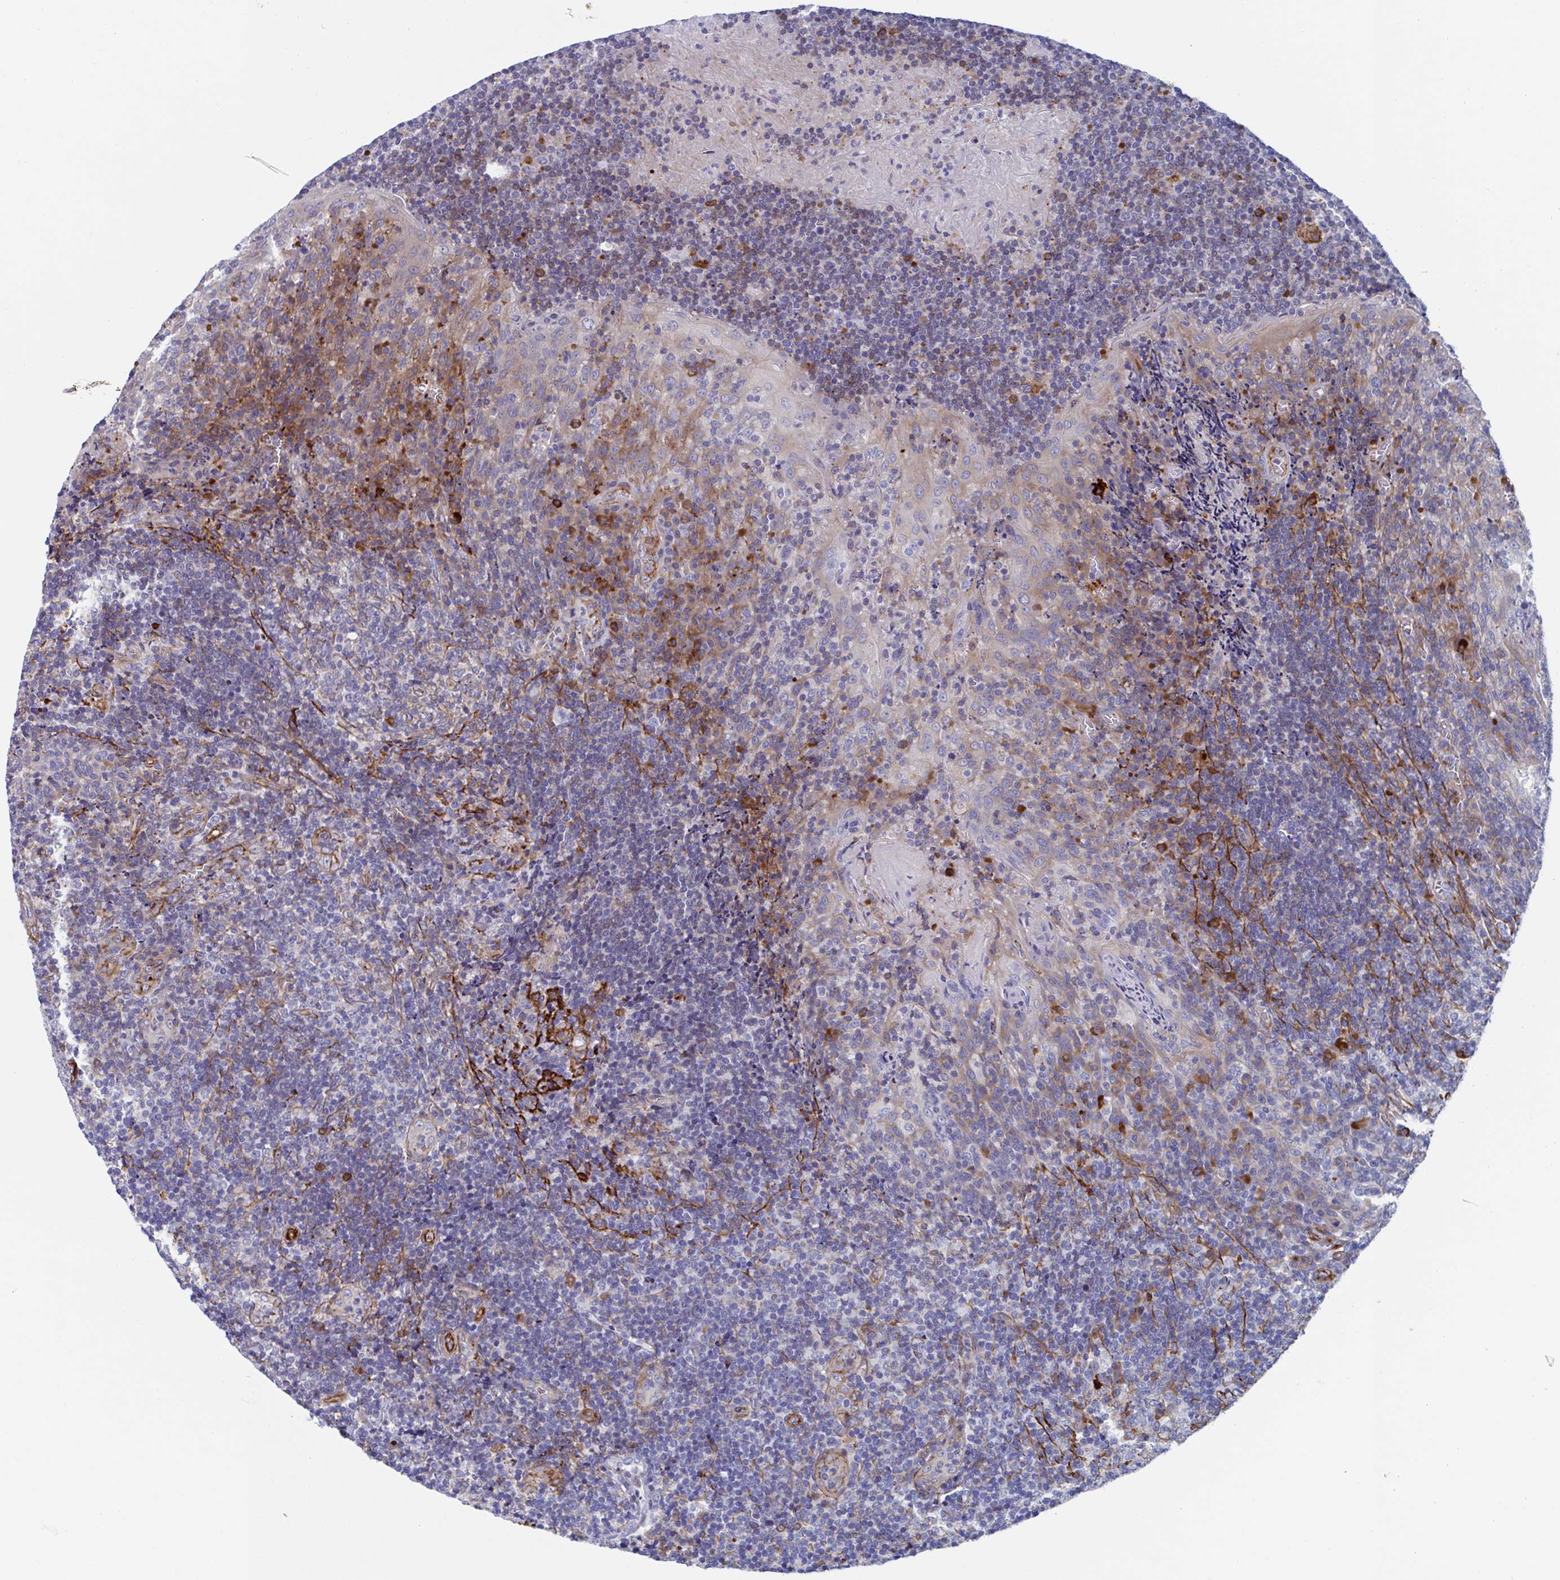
{"staining": {"intensity": "moderate", "quantity": "<25%", "location": "cytoplasmic/membranous"}, "tissue": "tonsil", "cell_type": "Non-germinal center cells", "image_type": "normal", "snomed": [{"axis": "morphology", "description": "Normal tissue, NOS"}, {"axis": "topography", "description": "Tonsil"}], "caption": "Protein expression analysis of unremarkable human tonsil reveals moderate cytoplasmic/membranous positivity in approximately <25% of non-germinal center cells.", "gene": "KLC3", "patient": {"sex": "male", "age": 17}}